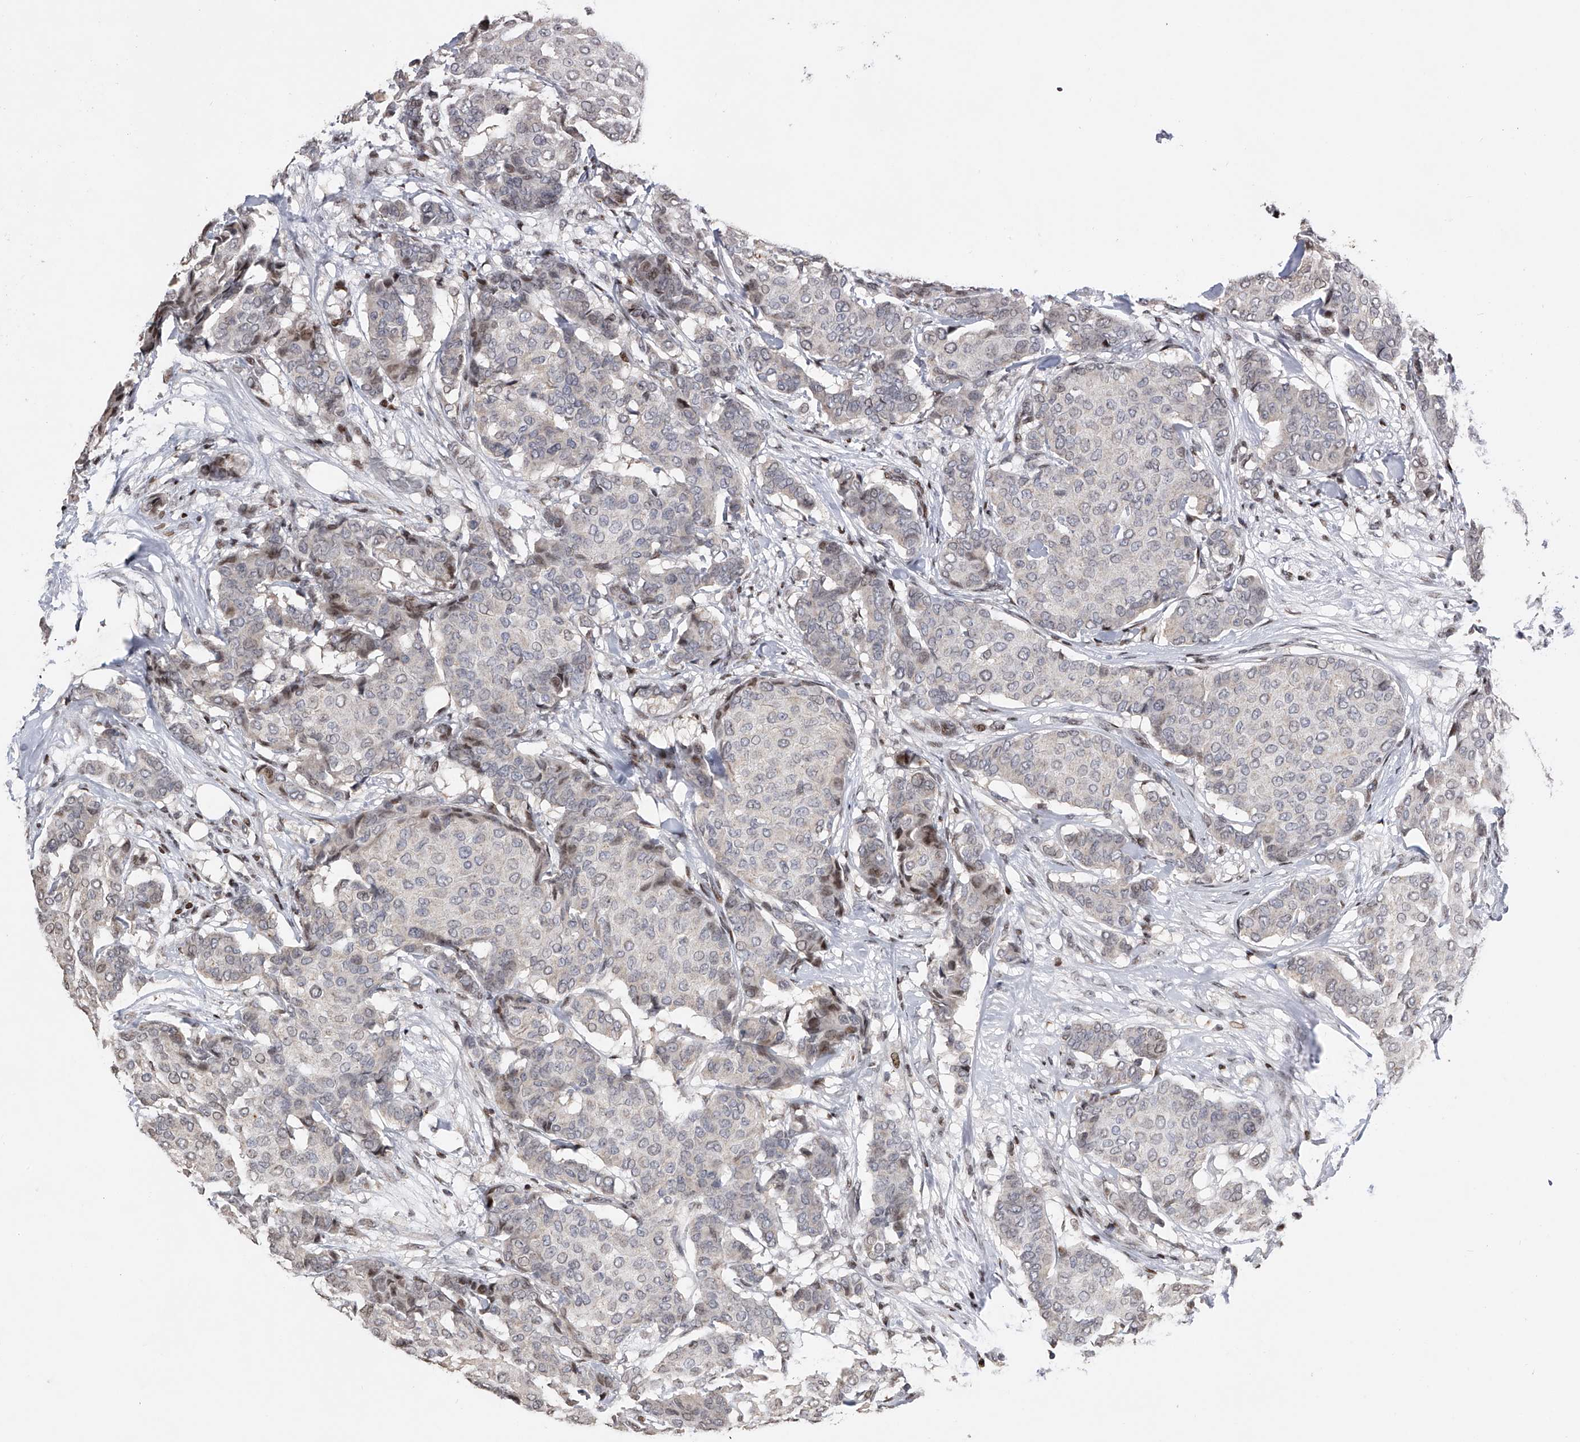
{"staining": {"intensity": "negative", "quantity": "none", "location": "none"}, "tissue": "breast cancer", "cell_type": "Tumor cells", "image_type": "cancer", "snomed": [{"axis": "morphology", "description": "Duct carcinoma"}, {"axis": "topography", "description": "Breast"}], "caption": "This histopathology image is of breast cancer (intraductal carcinoma) stained with IHC to label a protein in brown with the nuclei are counter-stained blue. There is no staining in tumor cells.", "gene": "RWDD2A", "patient": {"sex": "female", "age": 75}}